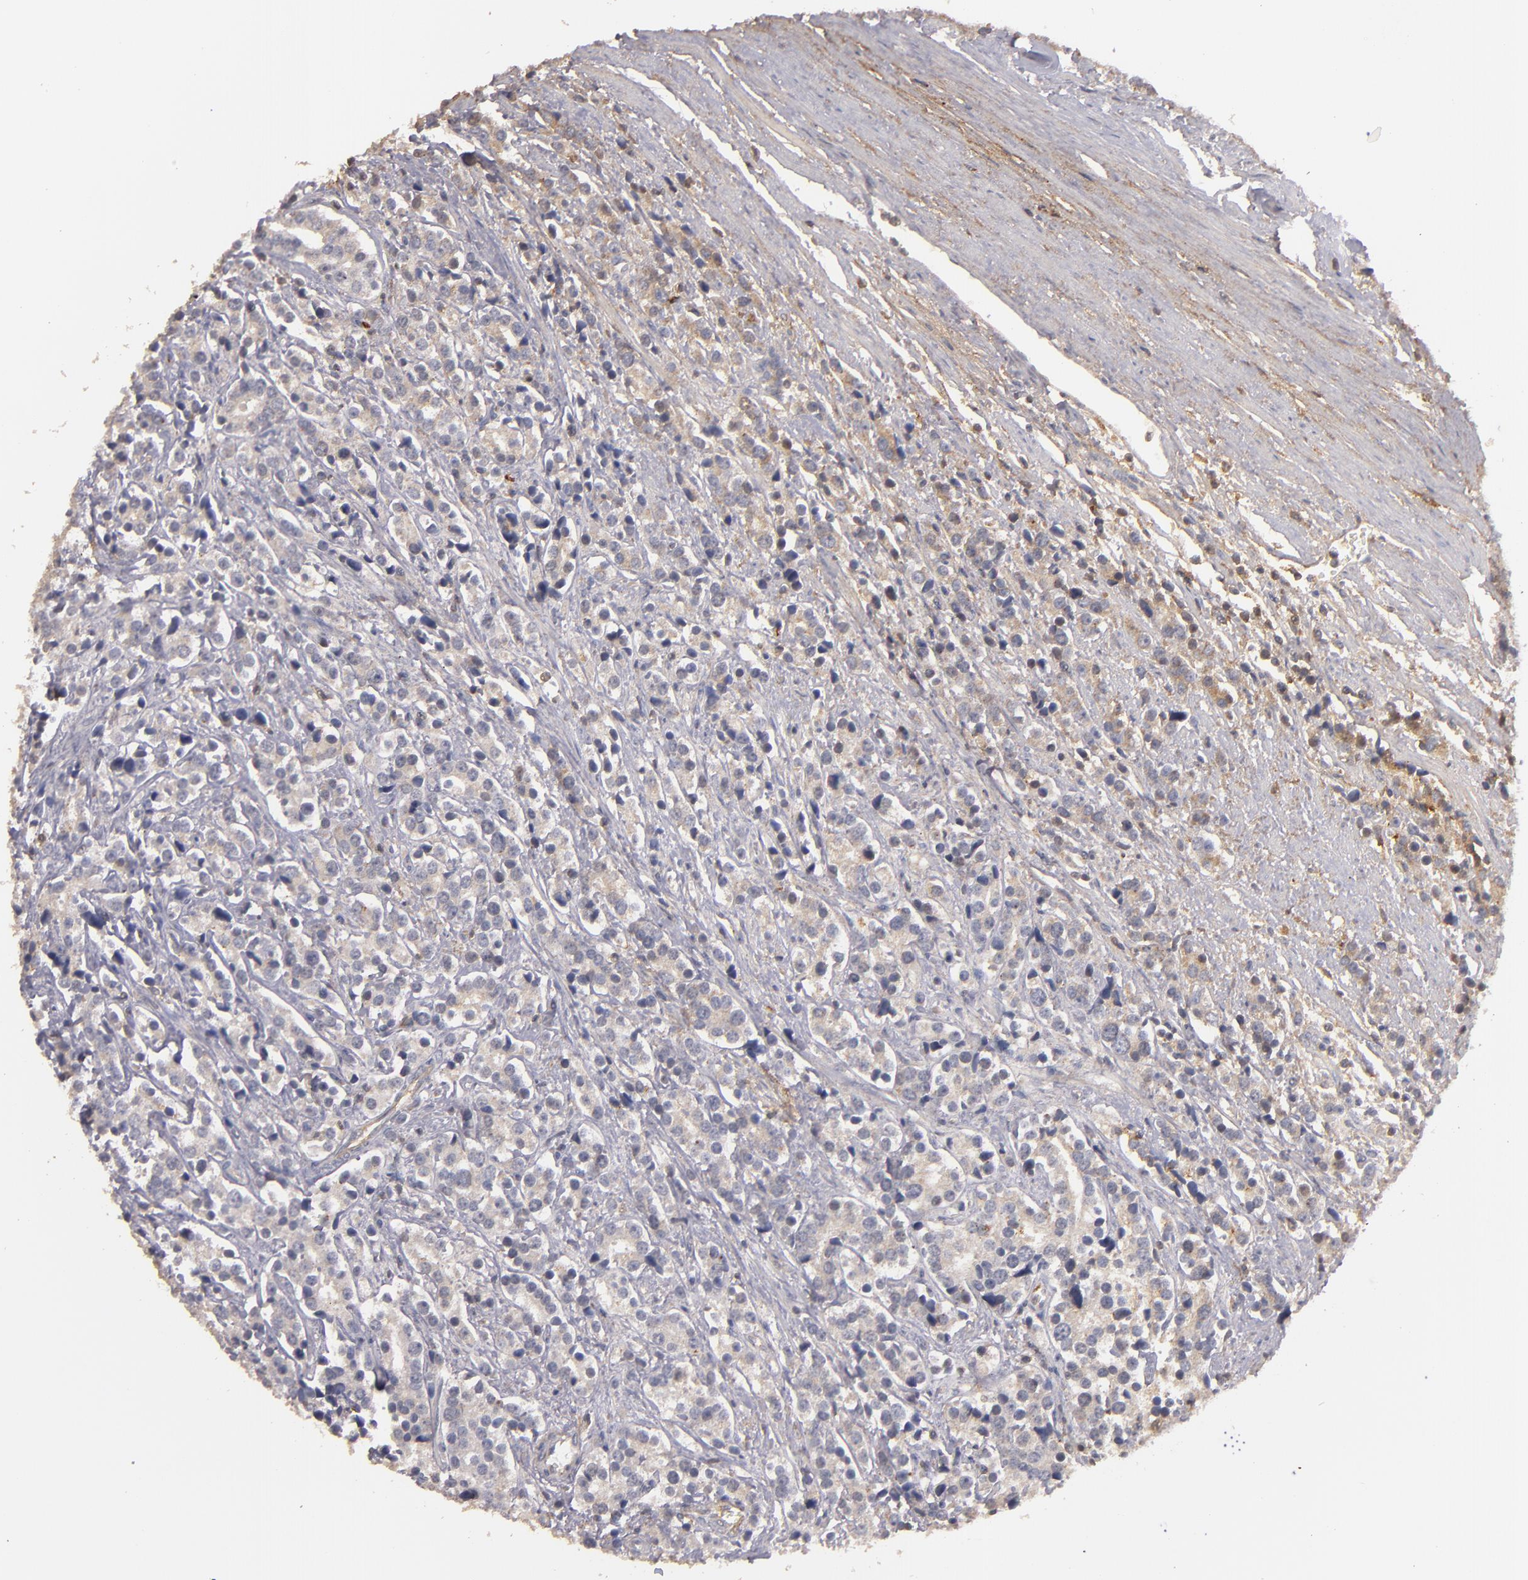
{"staining": {"intensity": "negative", "quantity": "none", "location": "none"}, "tissue": "prostate cancer", "cell_type": "Tumor cells", "image_type": "cancer", "snomed": [{"axis": "morphology", "description": "Adenocarcinoma, High grade"}, {"axis": "topography", "description": "Prostate"}], "caption": "An immunohistochemistry (IHC) photomicrograph of prostate cancer (high-grade adenocarcinoma) is shown. There is no staining in tumor cells of prostate cancer (high-grade adenocarcinoma).", "gene": "MBL2", "patient": {"sex": "male", "age": 71}}